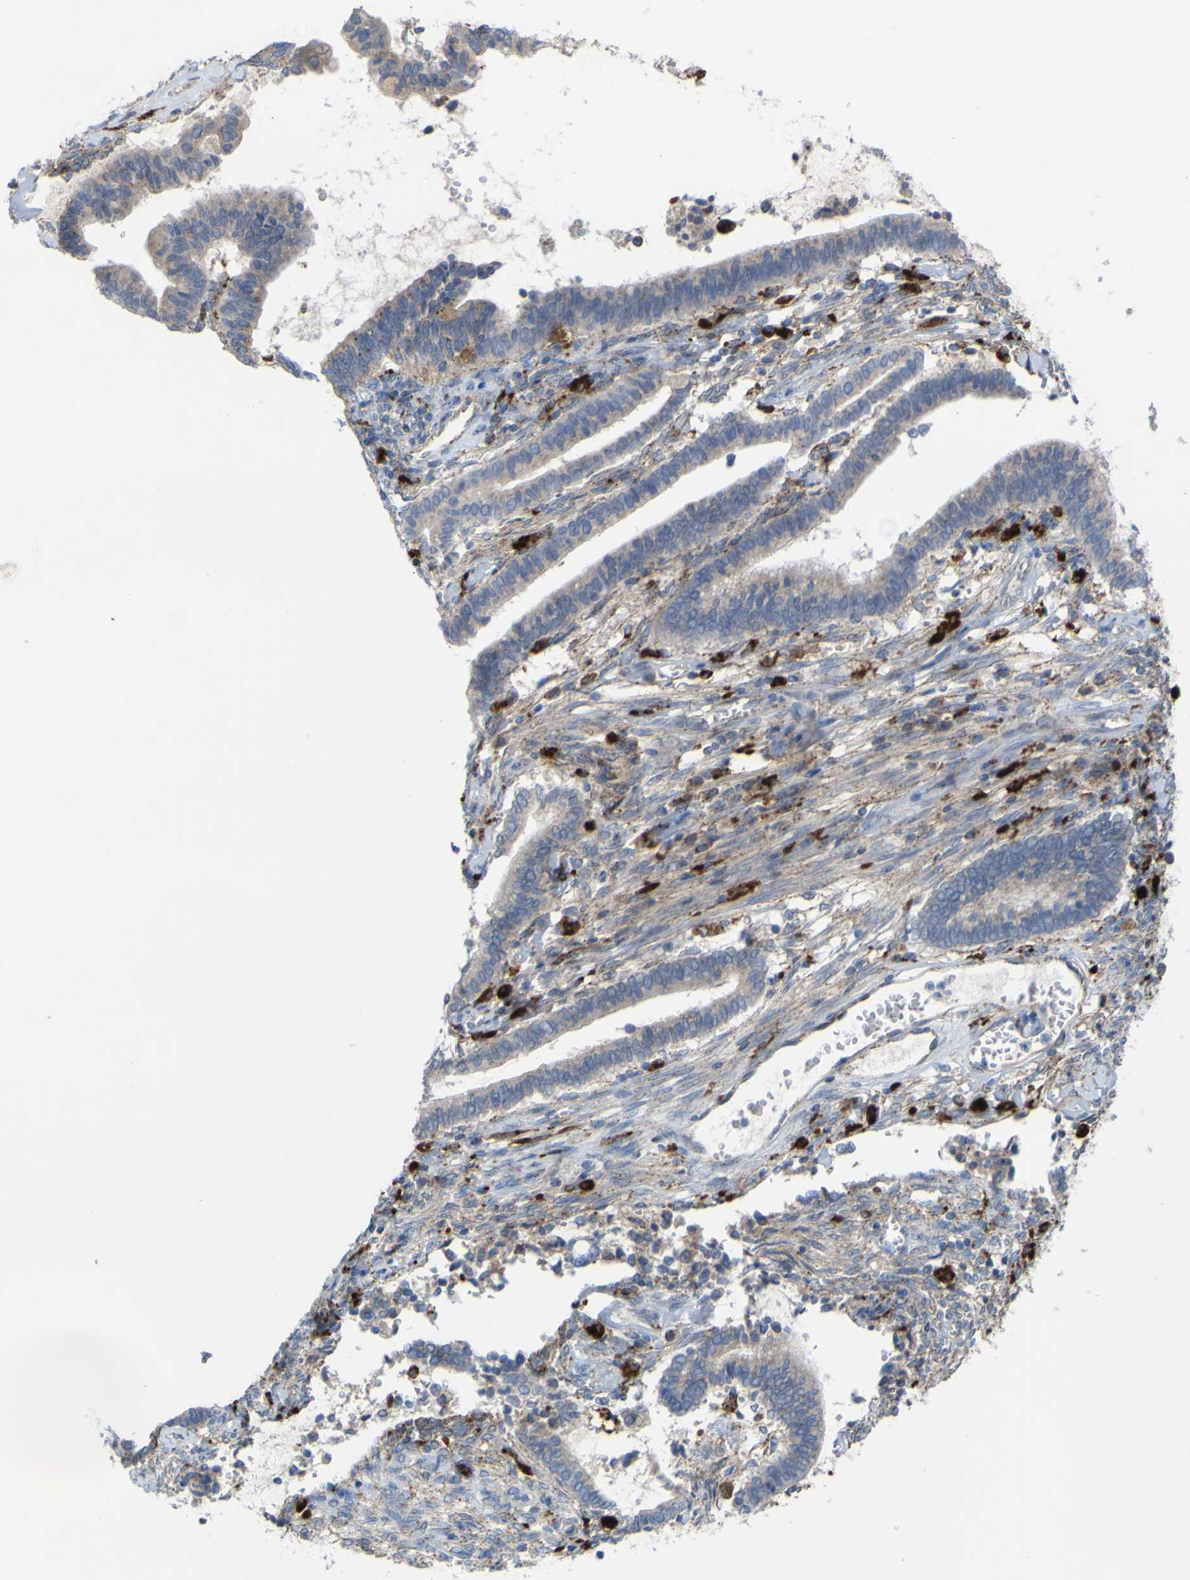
{"staining": {"intensity": "moderate", "quantity": "25%-75%", "location": "cytoplasmic/membranous"}, "tissue": "cervical cancer", "cell_type": "Tumor cells", "image_type": "cancer", "snomed": [{"axis": "morphology", "description": "Adenocarcinoma, NOS"}, {"axis": "topography", "description": "Cervix"}], "caption": "Immunohistochemical staining of cervical adenocarcinoma displays medium levels of moderate cytoplasmic/membranous positivity in about 25%-75% of tumor cells.", "gene": "PLD3", "patient": {"sex": "female", "age": 44}}